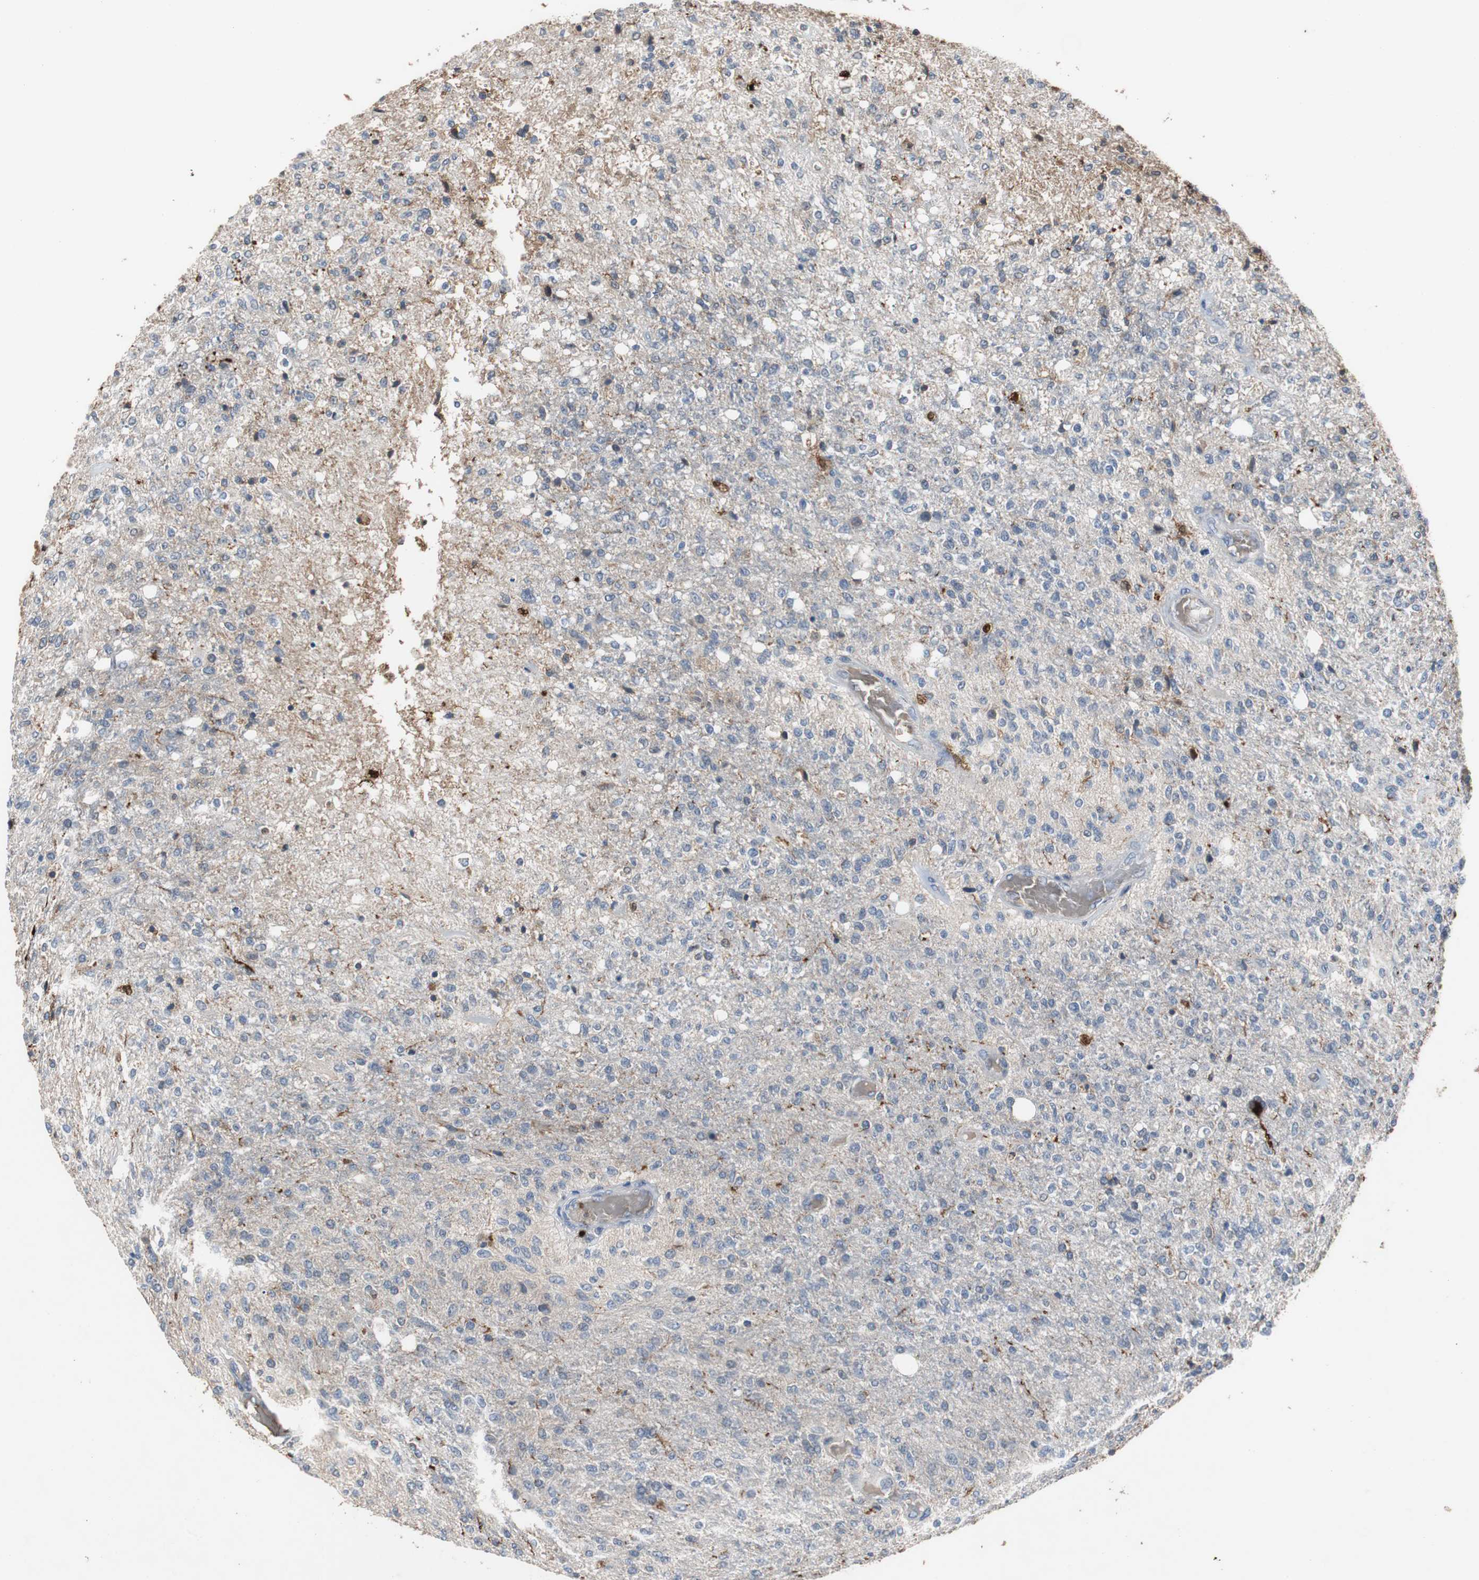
{"staining": {"intensity": "moderate", "quantity": "<25%", "location": "cytoplasmic/membranous"}, "tissue": "glioma", "cell_type": "Tumor cells", "image_type": "cancer", "snomed": [{"axis": "morphology", "description": "Normal tissue, NOS"}, {"axis": "morphology", "description": "Glioma, malignant, High grade"}, {"axis": "topography", "description": "Cerebral cortex"}], "caption": "Approximately <25% of tumor cells in glioma exhibit moderate cytoplasmic/membranous protein staining as visualized by brown immunohistochemical staining.", "gene": "CALB2", "patient": {"sex": "male", "age": 77}}